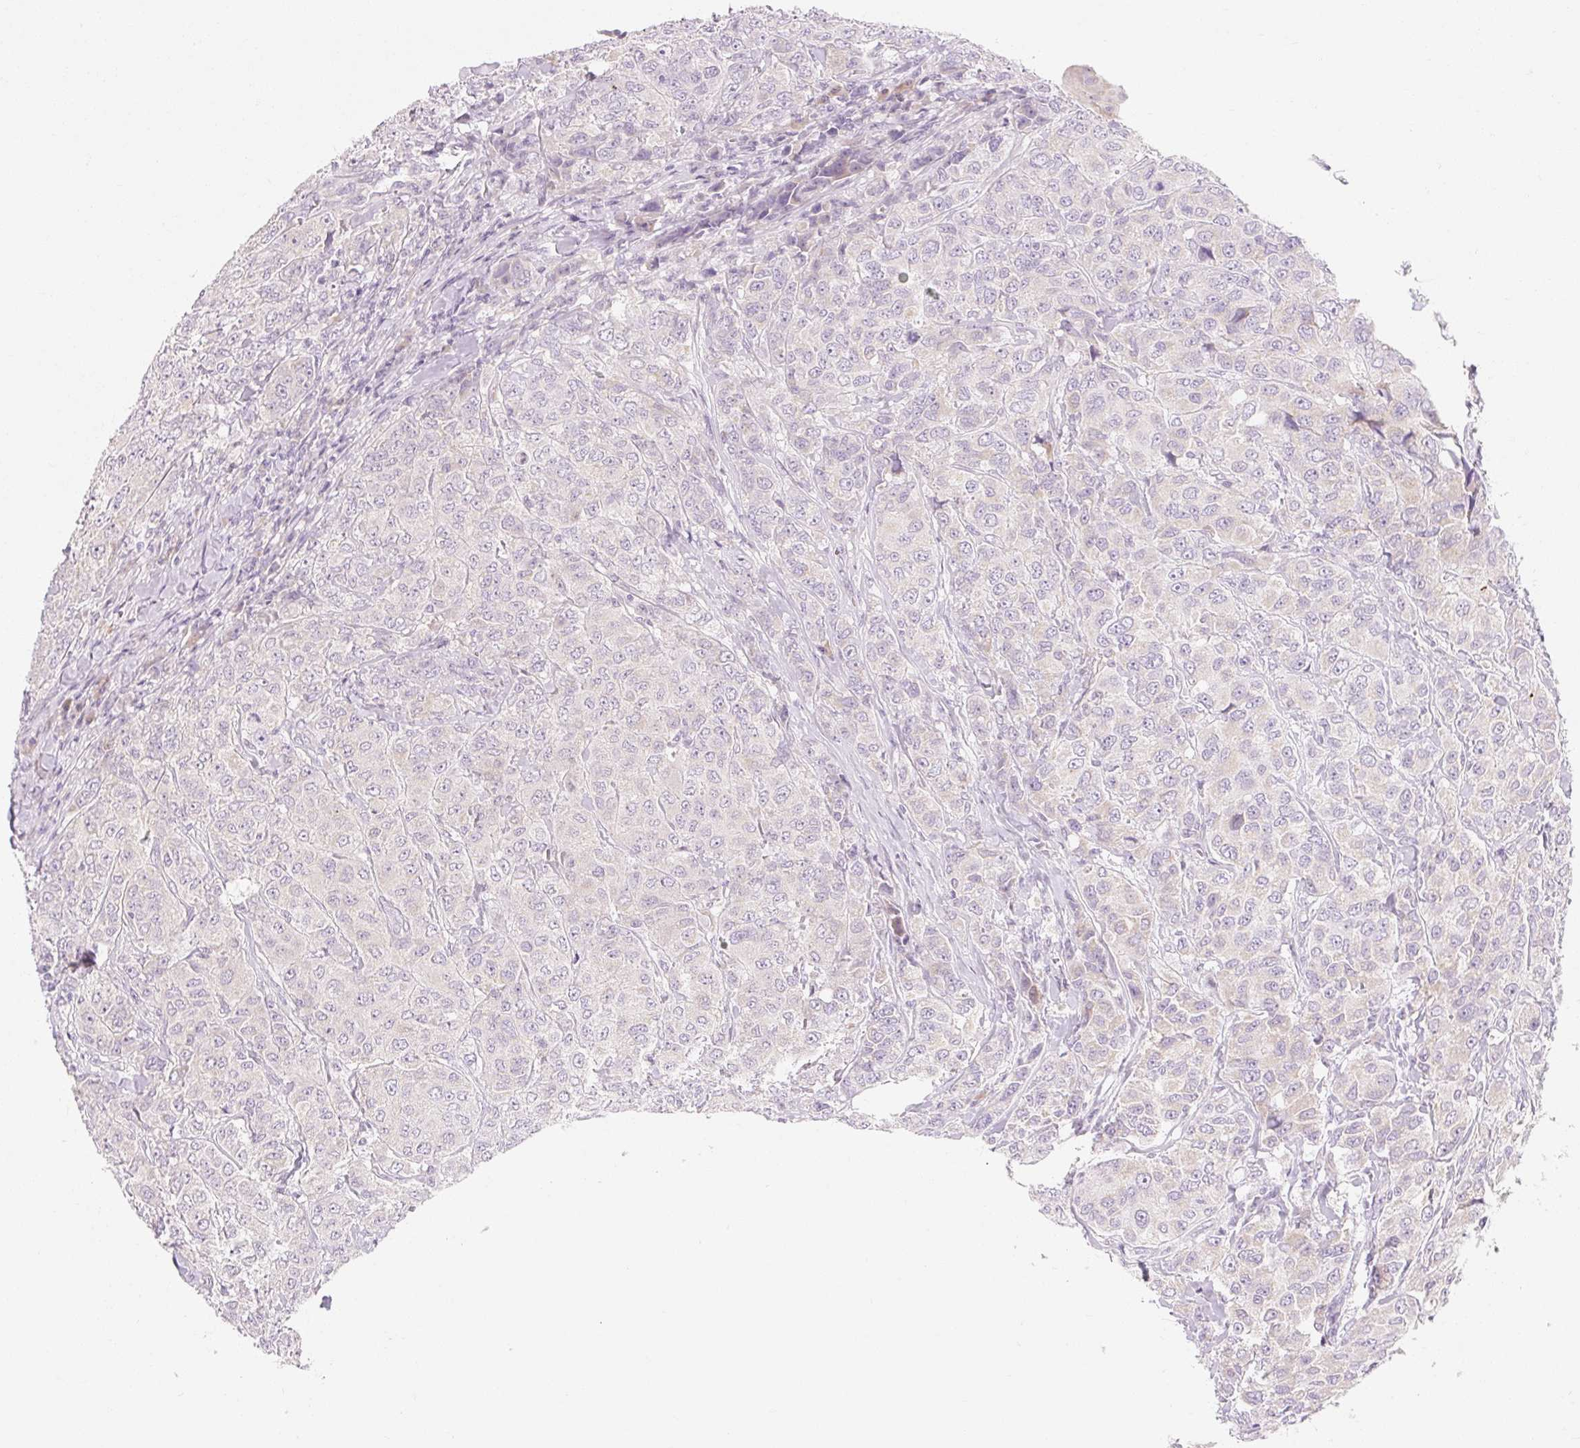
{"staining": {"intensity": "negative", "quantity": "none", "location": "none"}, "tissue": "breast cancer", "cell_type": "Tumor cells", "image_type": "cancer", "snomed": [{"axis": "morphology", "description": "Duct carcinoma"}, {"axis": "topography", "description": "Breast"}], "caption": "IHC photomicrograph of neoplastic tissue: human breast cancer (infiltrating ductal carcinoma) stained with DAB (3,3'-diaminobenzidine) demonstrates no significant protein expression in tumor cells.", "gene": "MYO1D", "patient": {"sex": "female", "age": 43}}